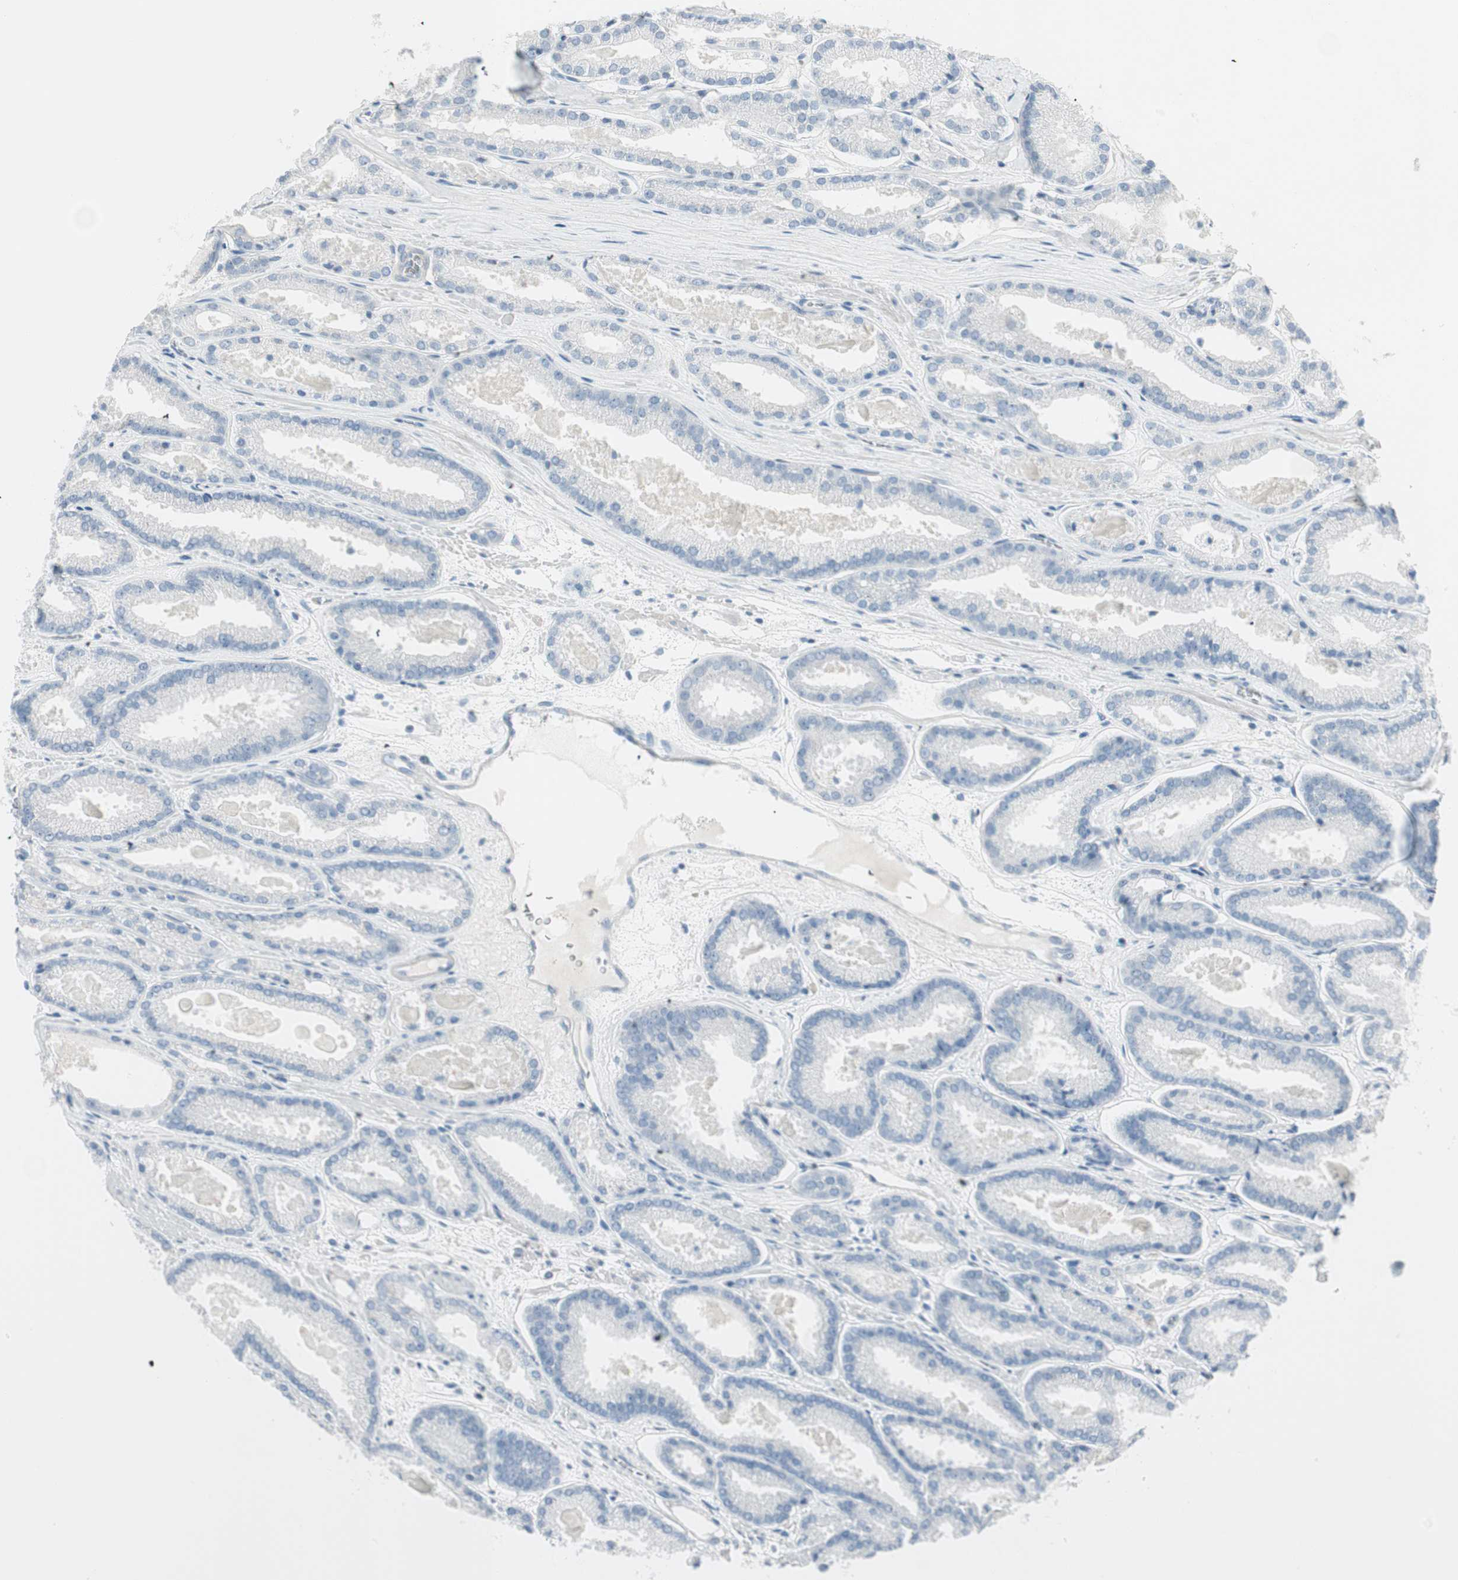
{"staining": {"intensity": "negative", "quantity": "none", "location": "none"}, "tissue": "prostate cancer", "cell_type": "Tumor cells", "image_type": "cancer", "snomed": [{"axis": "morphology", "description": "Adenocarcinoma, Low grade"}, {"axis": "topography", "description": "Prostate"}], "caption": "Immunohistochemical staining of human prostate low-grade adenocarcinoma shows no significant staining in tumor cells.", "gene": "ITLN2", "patient": {"sex": "male", "age": 59}}